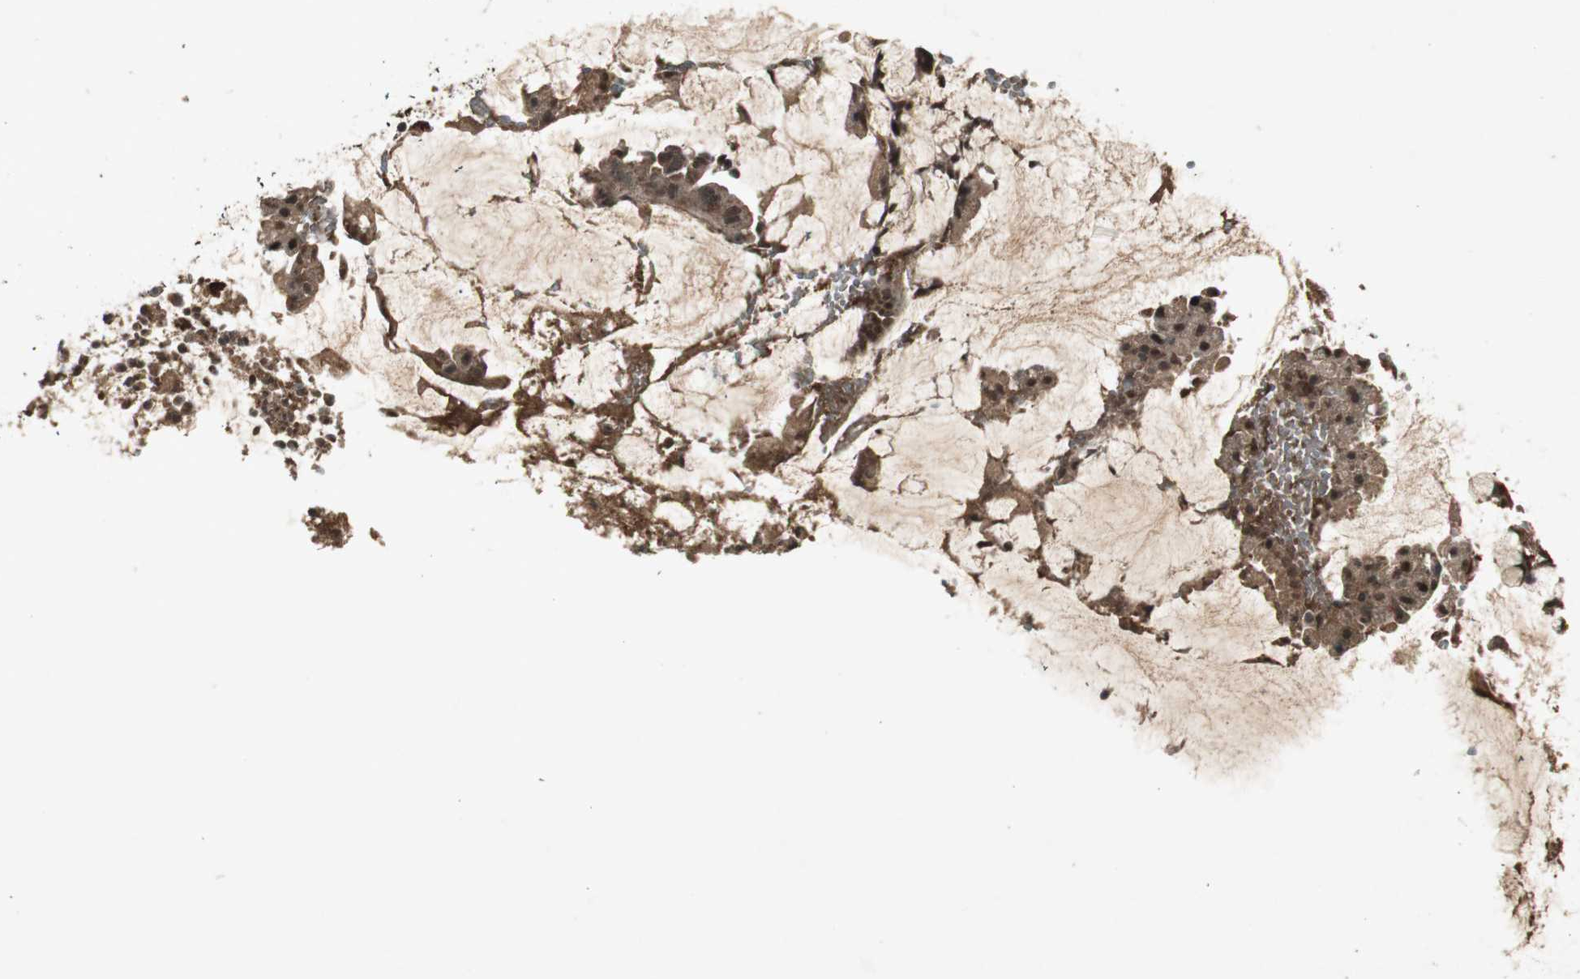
{"staining": {"intensity": "strong", "quantity": ">75%", "location": "cytoplasmic/membranous,nuclear"}, "tissue": "colorectal cancer", "cell_type": "Tumor cells", "image_type": "cancer", "snomed": [{"axis": "morphology", "description": "Adenocarcinoma, NOS"}, {"axis": "topography", "description": "Colon"}], "caption": "An image showing strong cytoplasmic/membranous and nuclear expression in approximately >75% of tumor cells in colorectal adenocarcinoma, as visualized by brown immunohistochemical staining.", "gene": "EMX1", "patient": {"sex": "female", "age": 57}}